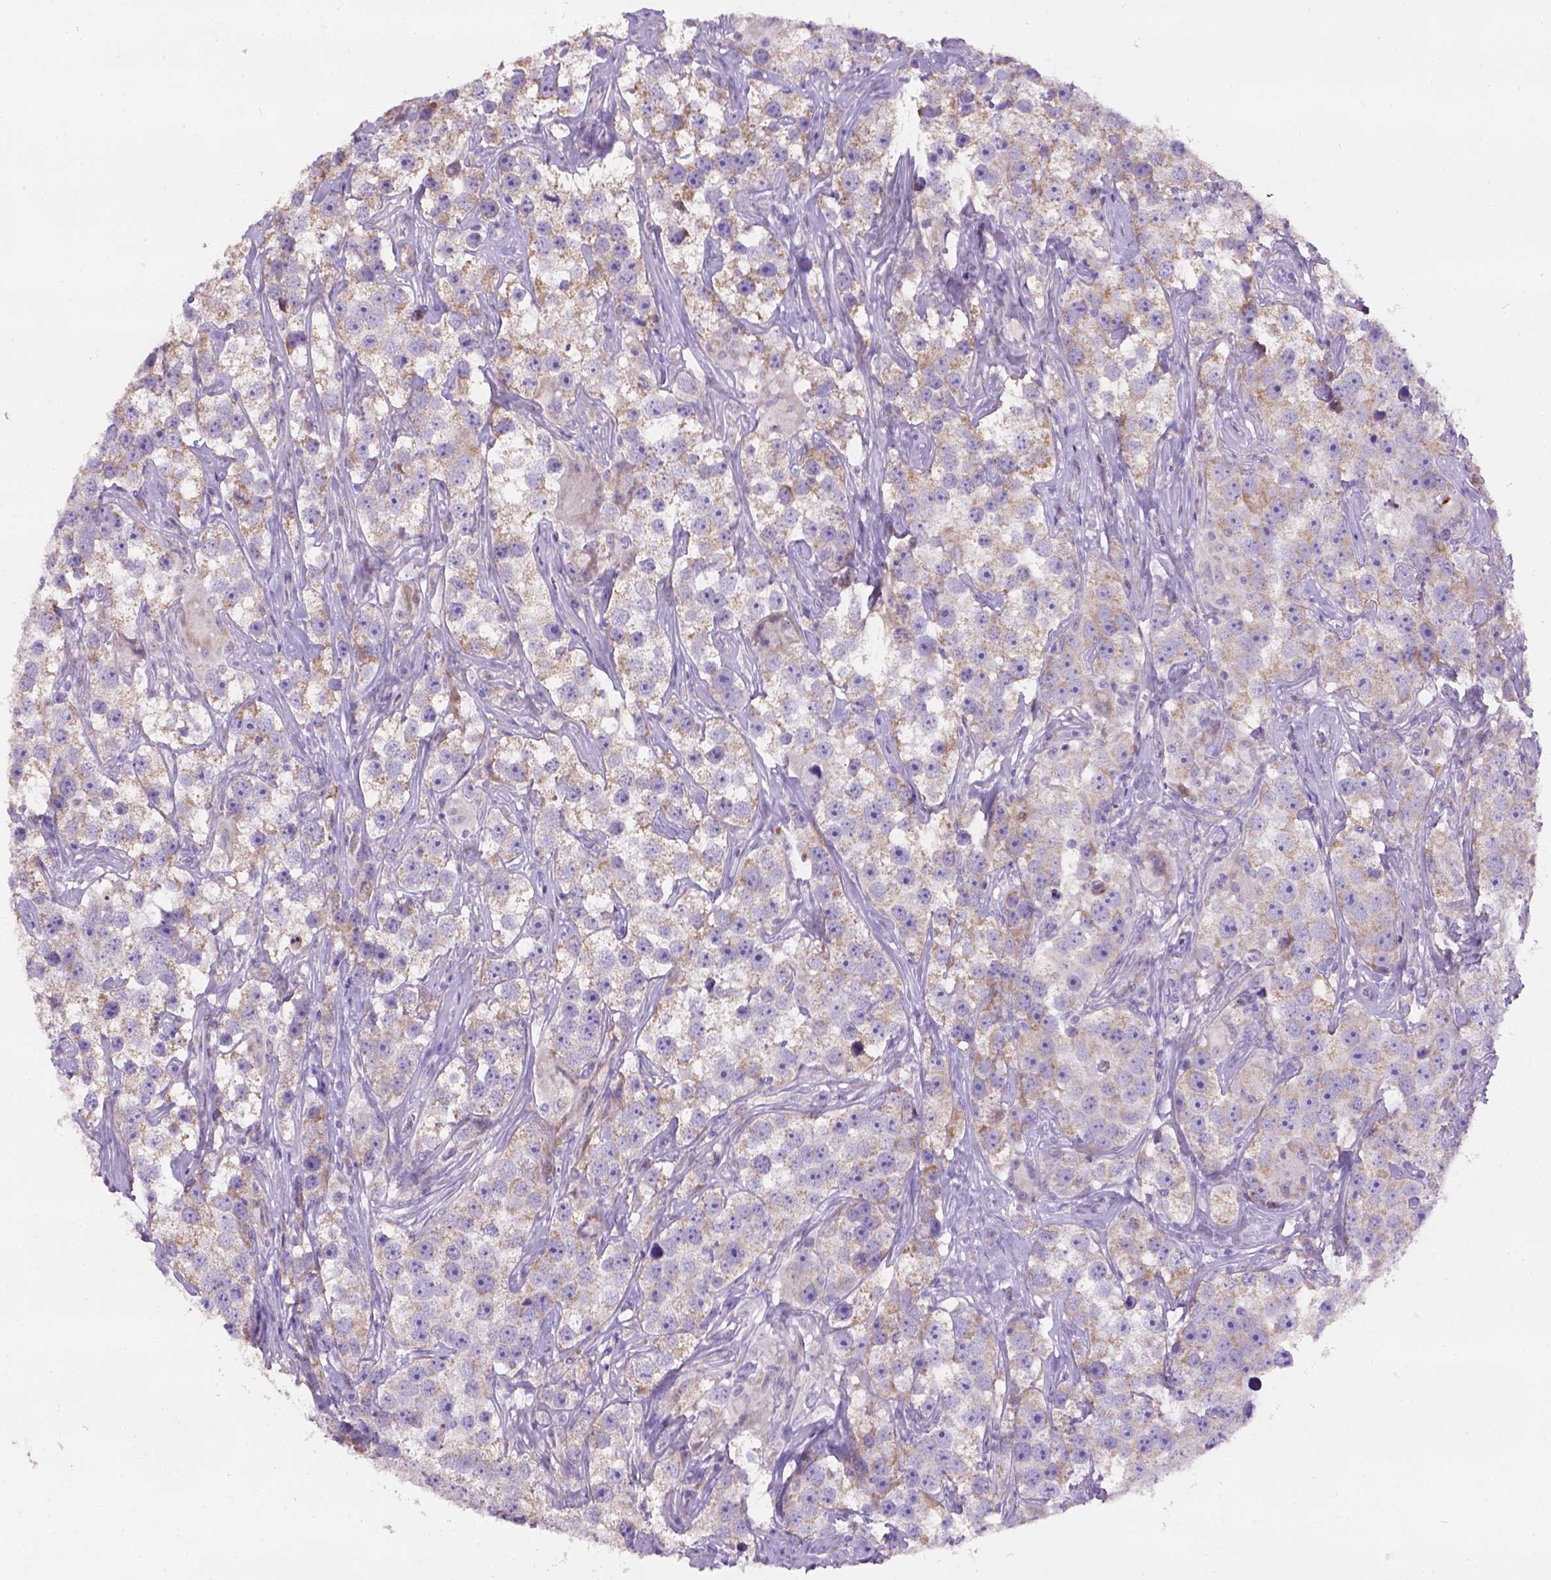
{"staining": {"intensity": "moderate", "quantity": "<25%", "location": "cytoplasmic/membranous"}, "tissue": "testis cancer", "cell_type": "Tumor cells", "image_type": "cancer", "snomed": [{"axis": "morphology", "description": "Seminoma, NOS"}, {"axis": "topography", "description": "Testis"}], "caption": "DAB immunohistochemical staining of testis seminoma demonstrates moderate cytoplasmic/membranous protein expression in about <25% of tumor cells.", "gene": "L2HGDH", "patient": {"sex": "male", "age": 49}}